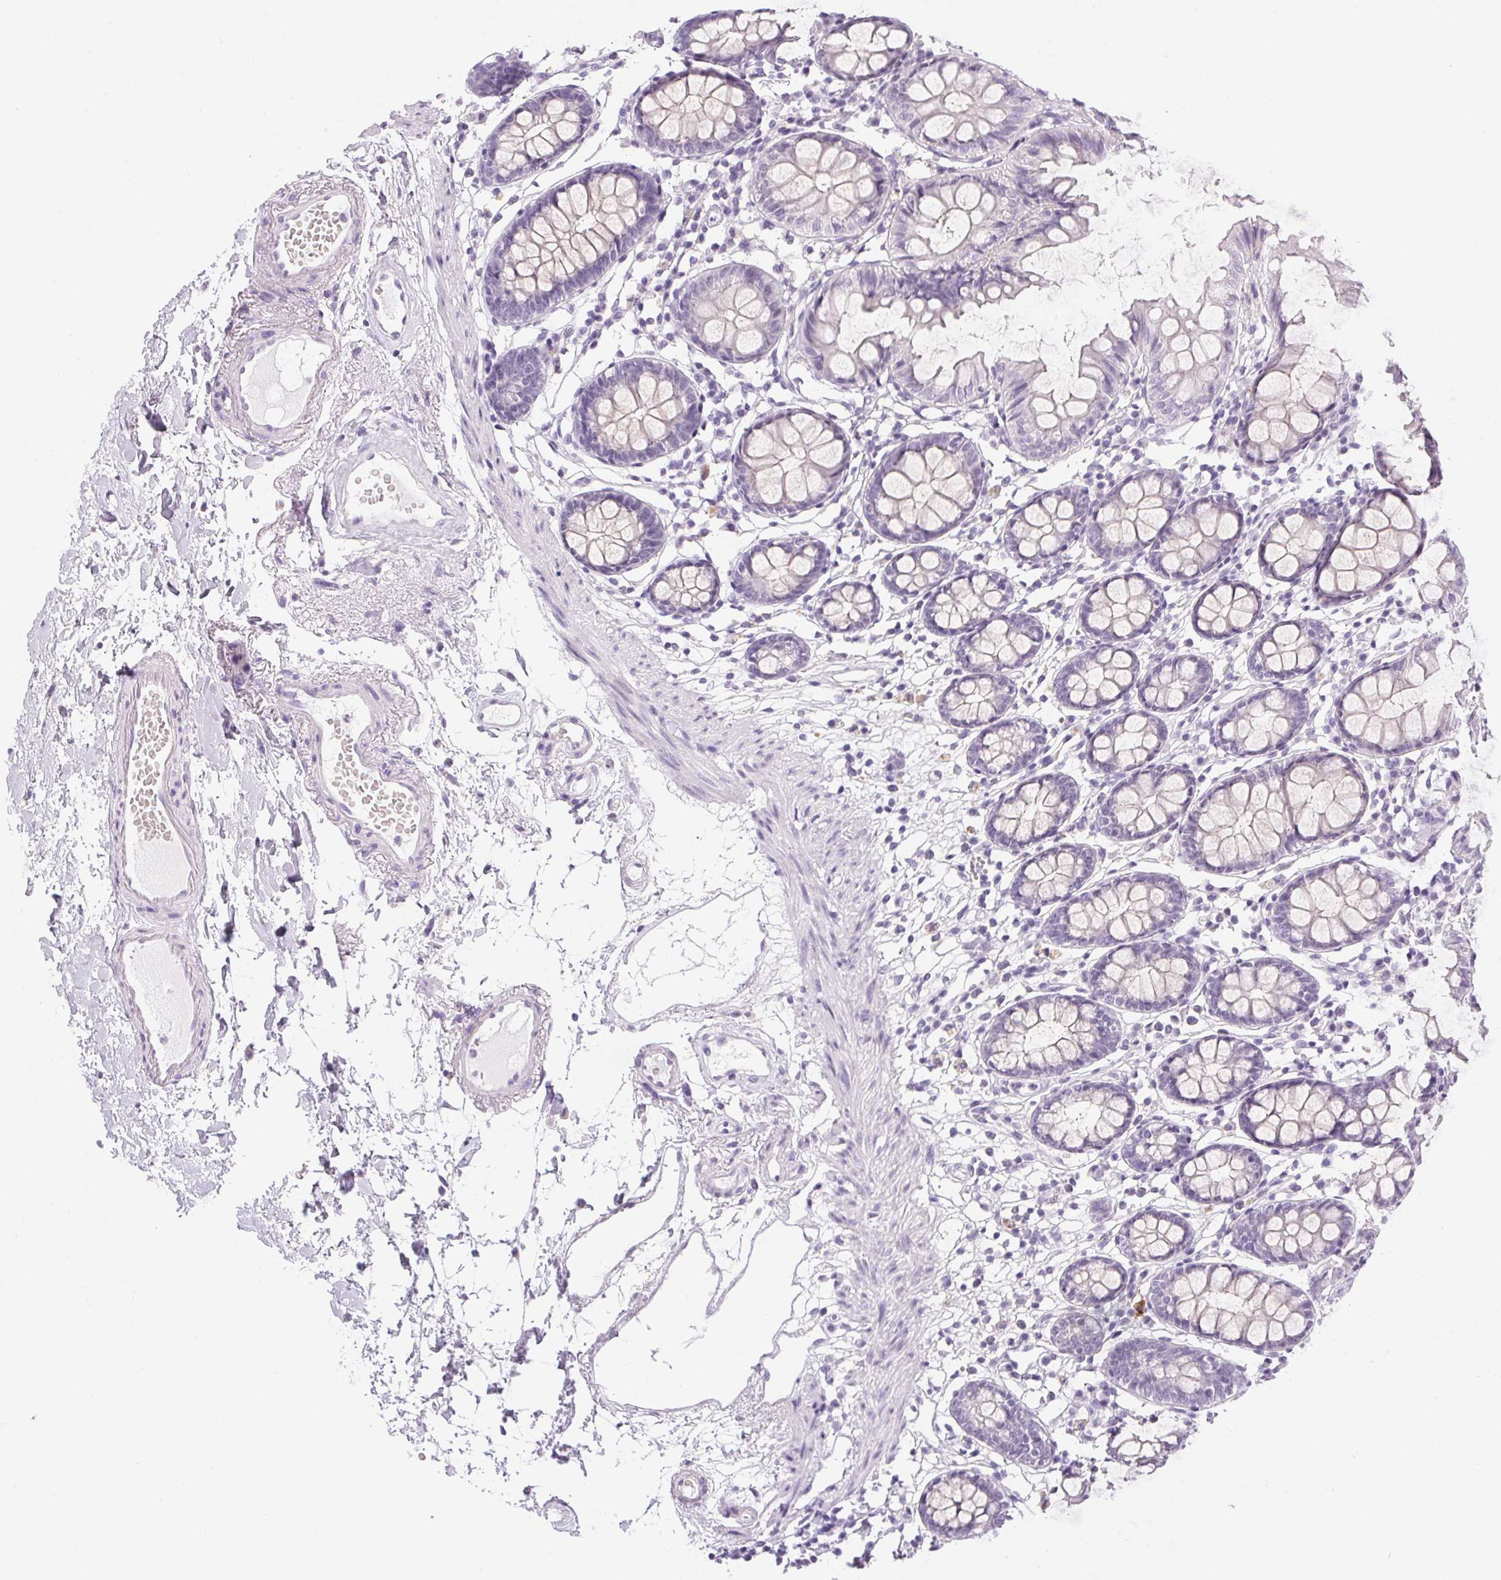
{"staining": {"intensity": "negative", "quantity": "none", "location": "none"}, "tissue": "colon", "cell_type": "Endothelial cells", "image_type": "normal", "snomed": [{"axis": "morphology", "description": "Normal tissue, NOS"}, {"axis": "topography", "description": "Colon"}], "caption": "DAB immunohistochemical staining of benign colon displays no significant staining in endothelial cells.", "gene": "PPY", "patient": {"sex": "female", "age": 84}}